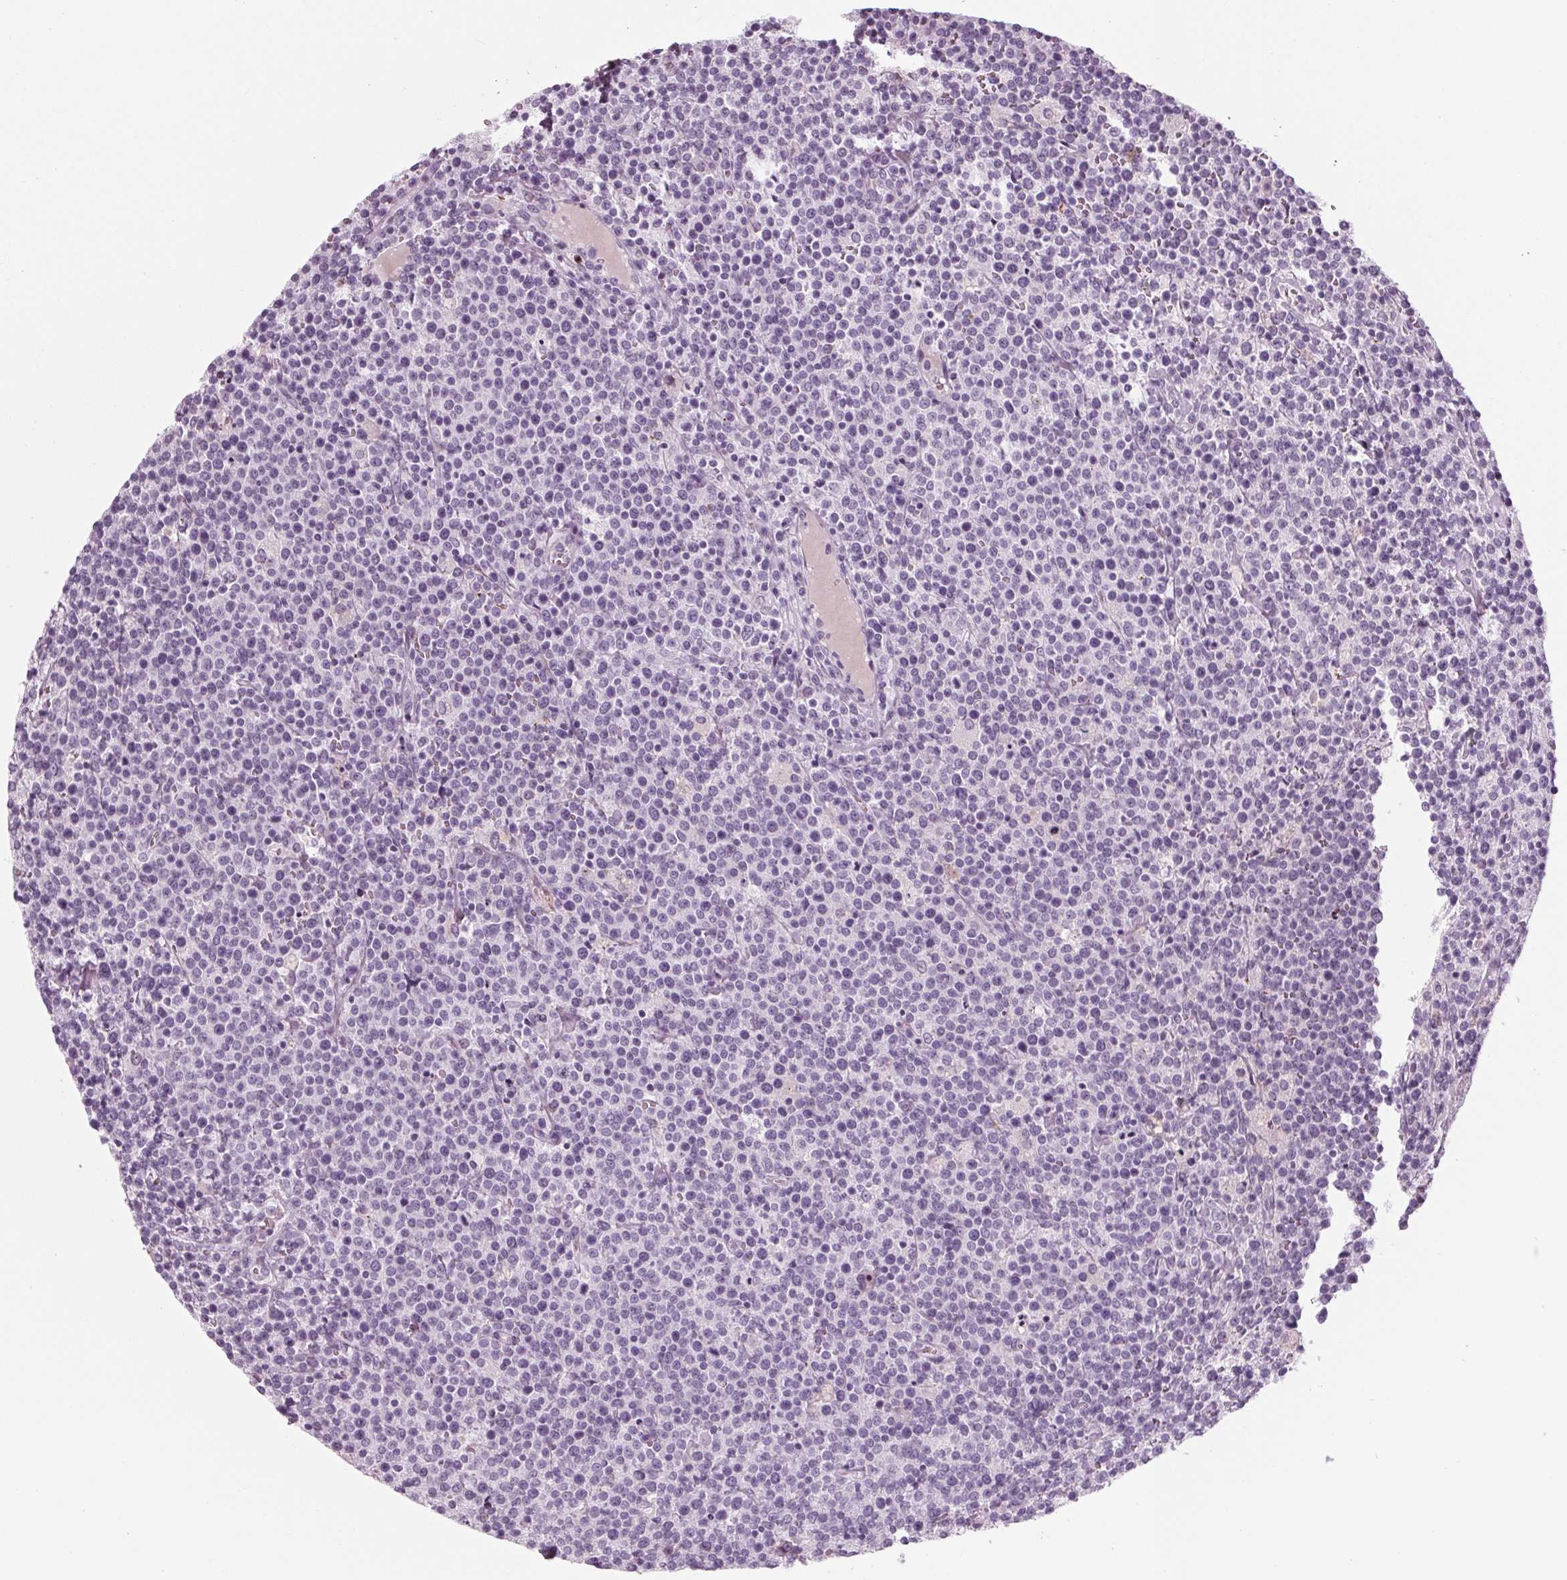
{"staining": {"intensity": "negative", "quantity": "none", "location": "none"}, "tissue": "lymphoma", "cell_type": "Tumor cells", "image_type": "cancer", "snomed": [{"axis": "morphology", "description": "Malignant lymphoma, non-Hodgkin's type, High grade"}, {"axis": "topography", "description": "Lymph node"}], "caption": "The micrograph exhibits no significant positivity in tumor cells of lymphoma. (Stains: DAB (3,3'-diaminobenzidine) immunohistochemistry with hematoxylin counter stain, Microscopy: brightfield microscopy at high magnification).", "gene": "CYP3A43", "patient": {"sex": "male", "age": 61}}